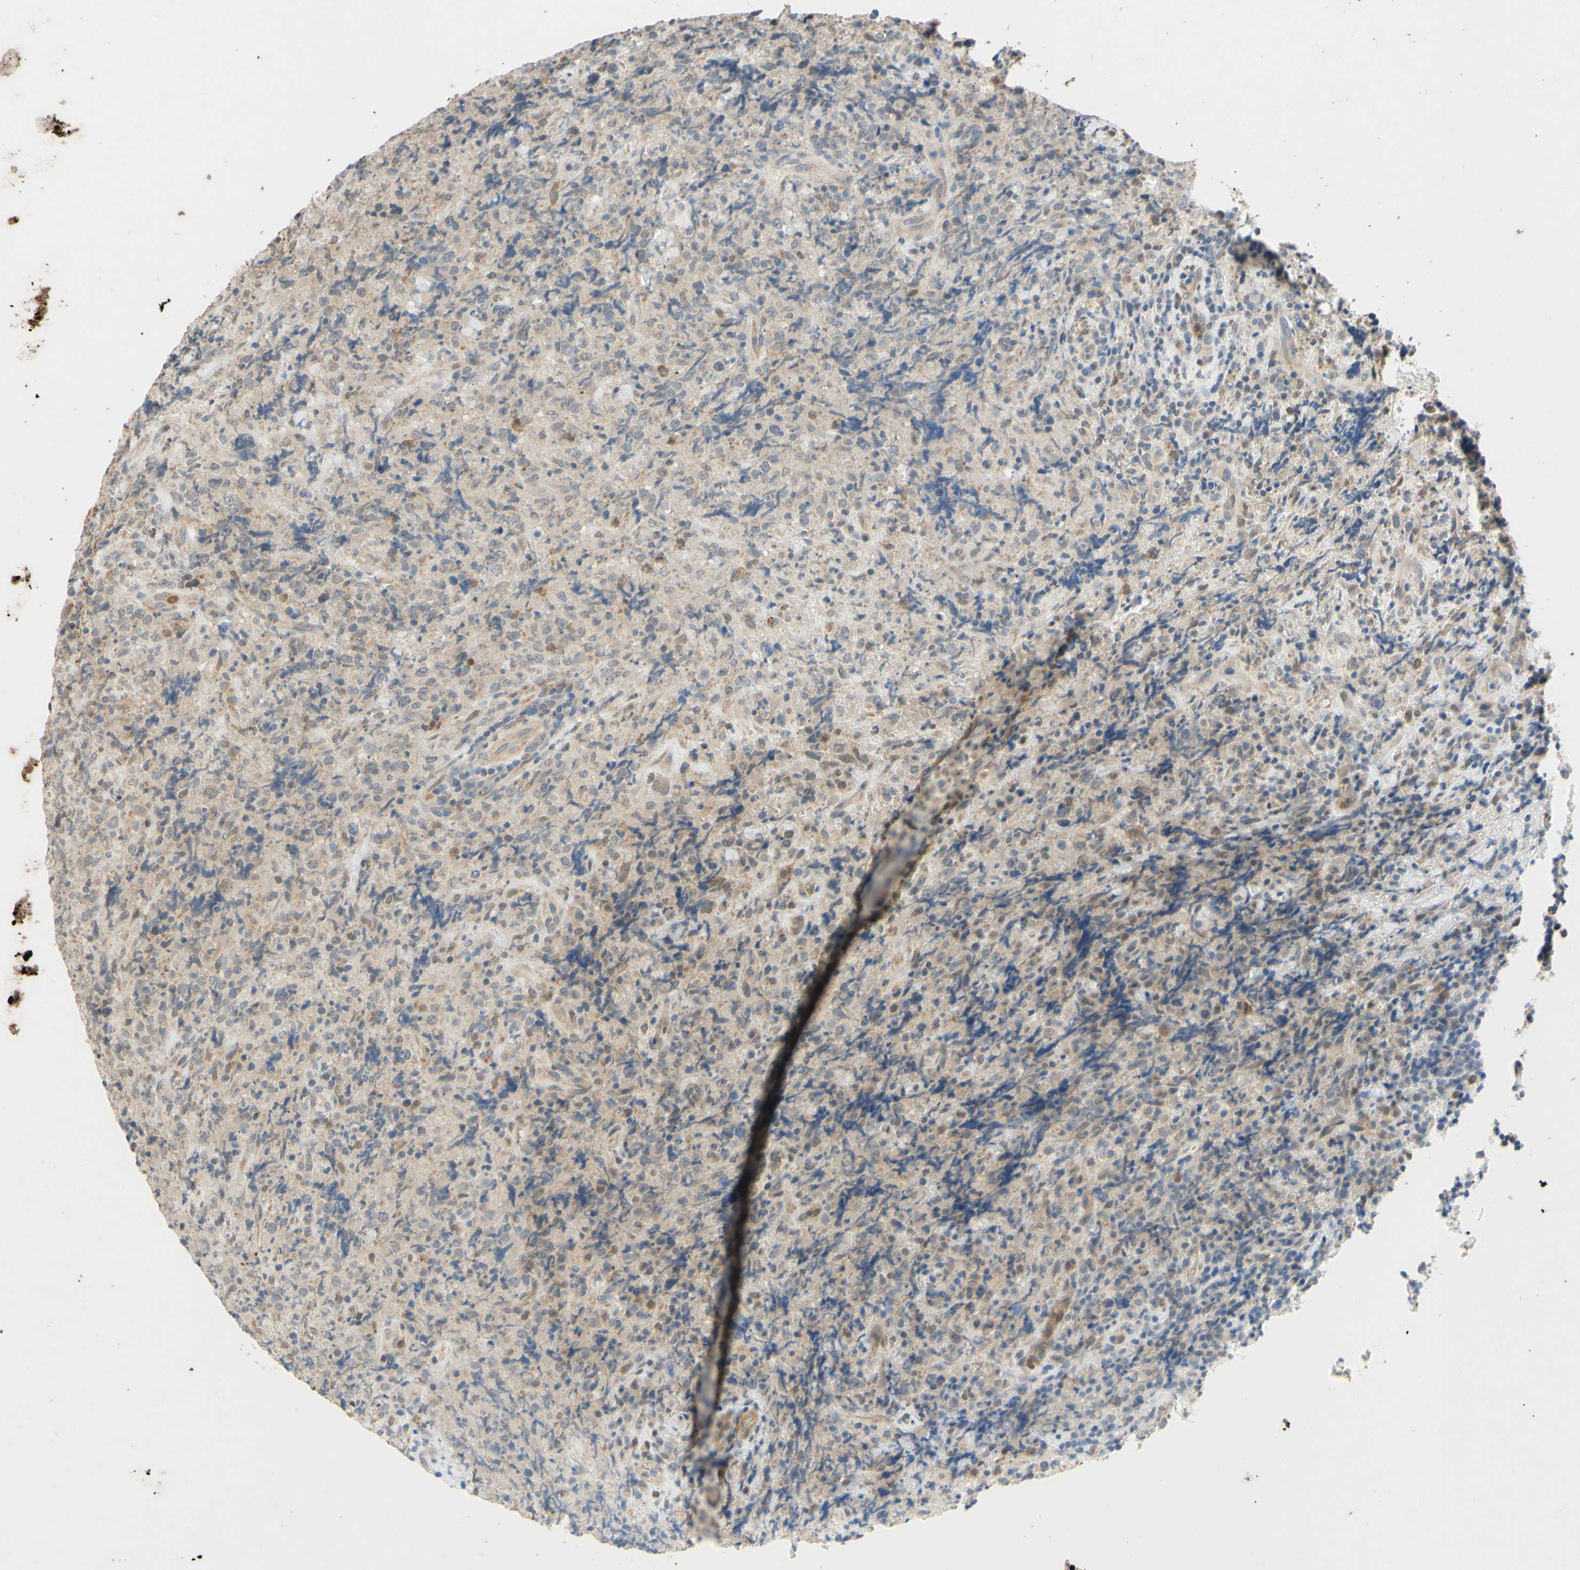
{"staining": {"intensity": "weak", "quantity": ">75%", "location": "cytoplasmic/membranous"}, "tissue": "lymphoma", "cell_type": "Tumor cells", "image_type": "cancer", "snomed": [{"axis": "morphology", "description": "Malignant lymphoma, non-Hodgkin's type, High grade"}, {"axis": "topography", "description": "Tonsil"}], "caption": "Lymphoma stained with a brown dye demonstrates weak cytoplasmic/membranous positive staining in about >75% of tumor cells.", "gene": "GATA1", "patient": {"sex": "female", "age": 36}}